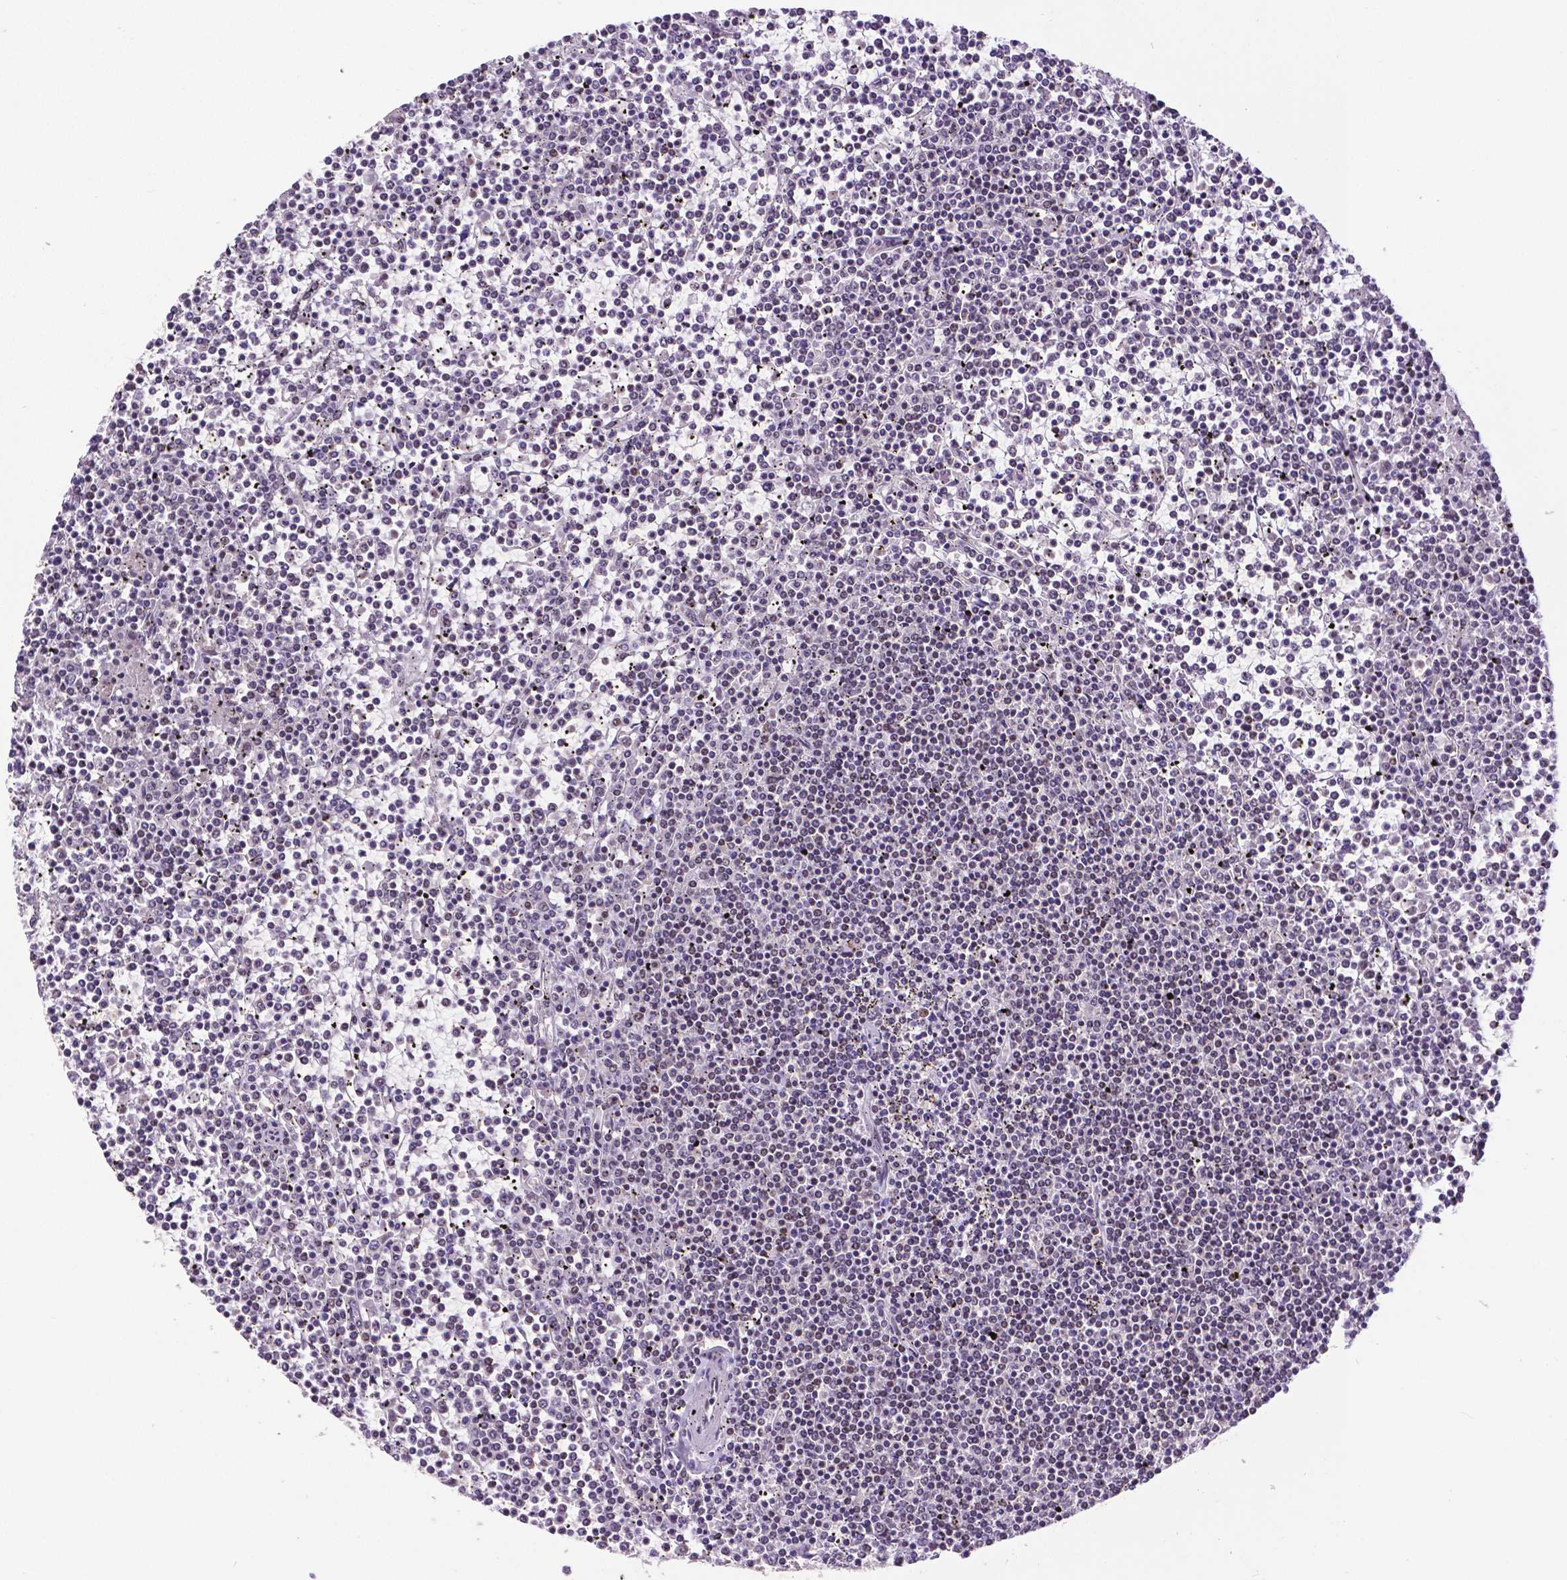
{"staining": {"intensity": "negative", "quantity": "none", "location": "none"}, "tissue": "lymphoma", "cell_type": "Tumor cells", "image_type": "cancer", "snomed": [{"axis": "morphology", "description": "Malignant lymphoma, non-Hodgkin's type, Low grade"}, {"axis": "topography", "description": "Spleen"}], "caption": "This histopathology image is of malignant lymphoma, non-Hodgkin's type (low-grade) stained with immunohistochemistry (IHC) to label a protein in brown with the nuclei are counter-stained blue. There is no positivity in tumor cells.", "gene": "ATRX", "patient": {"sex": "female", "age": 19}}